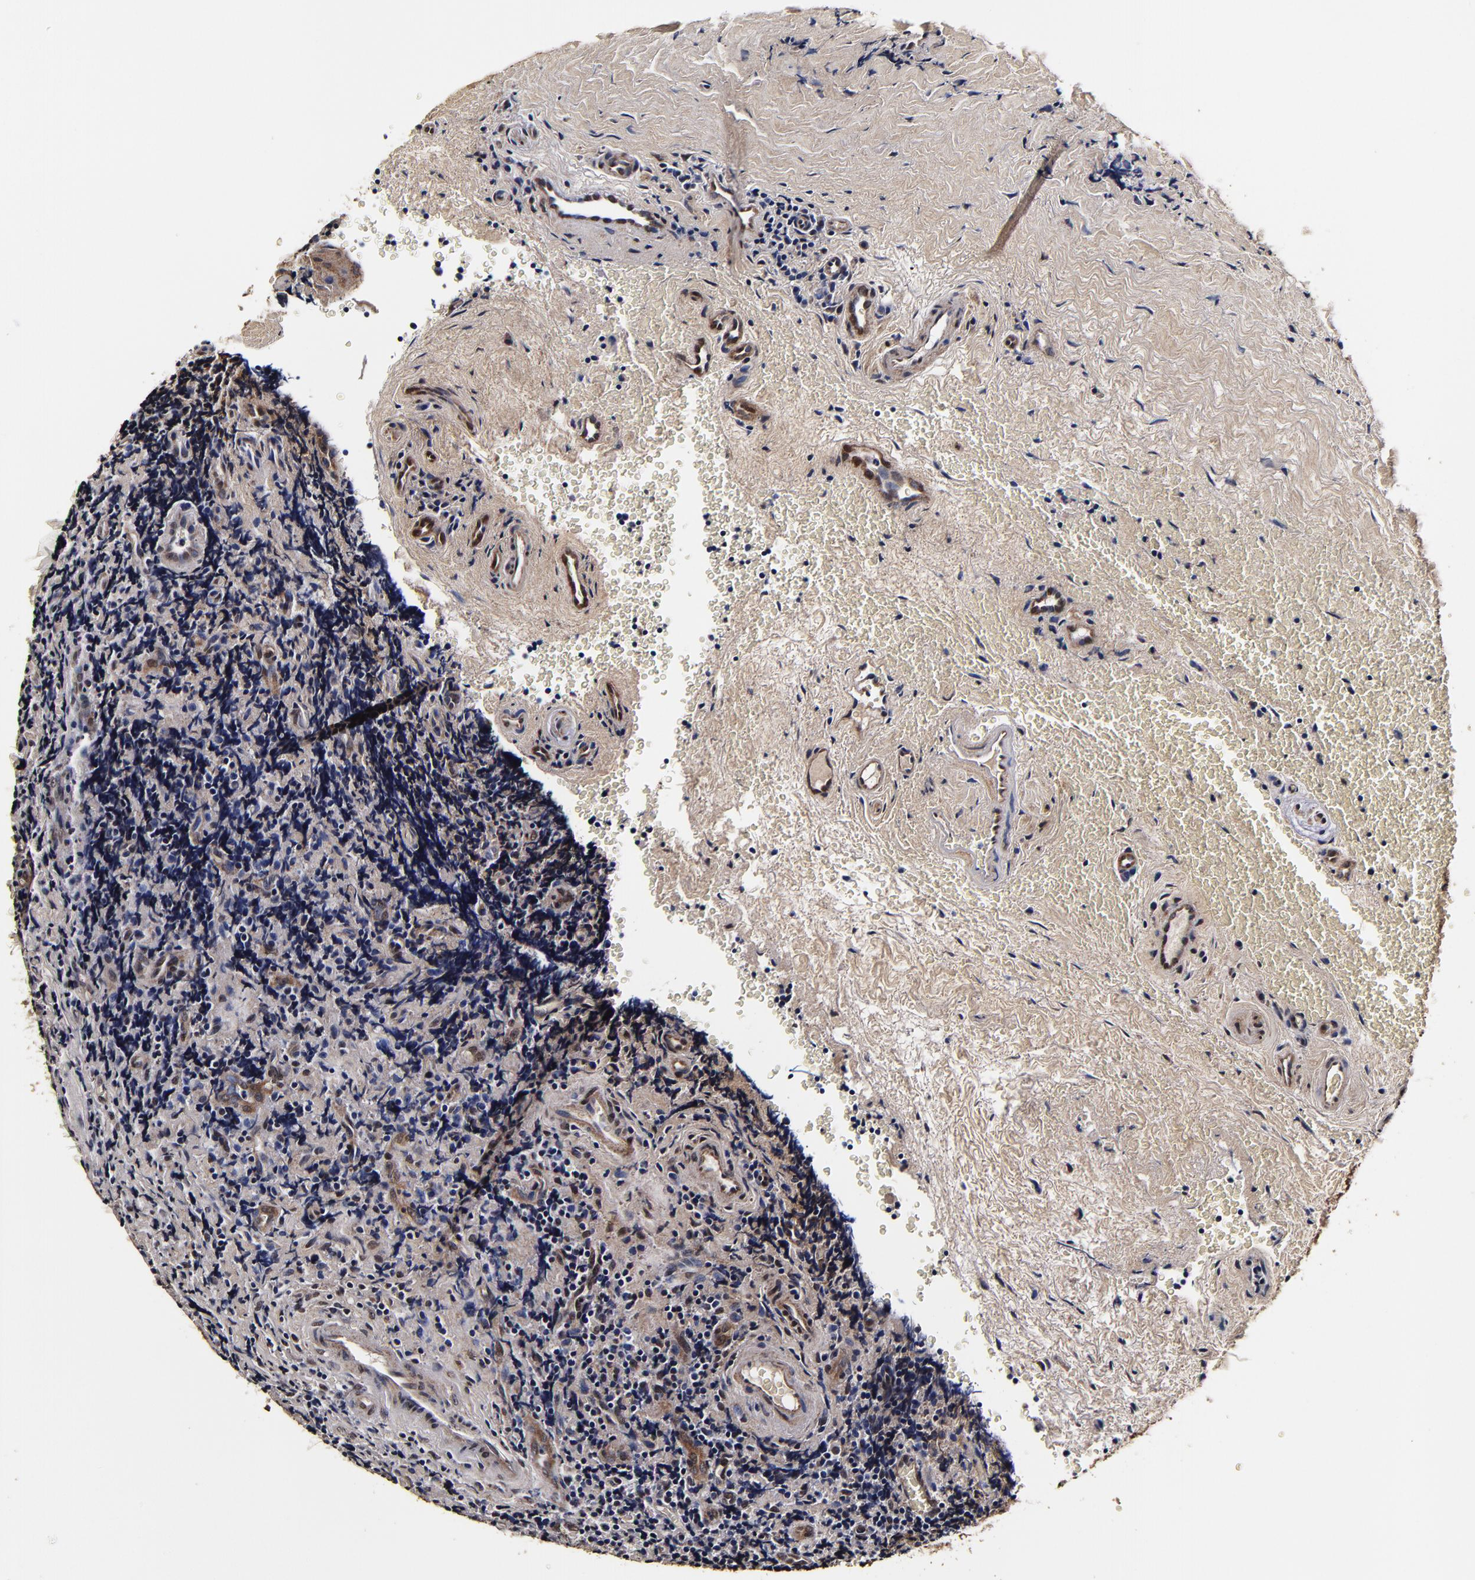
{"staining": {"intensity": "weak", "quantity": ">75%", "location": "cytoplasmic/membranous"}, "tissue": "tonsil", "cell_type": "Germinal center cells", "image_type": "normal", "snomed": [{"axis": "morphology", "description": "Normal tissue, NOS"}, {"axis": "topography", "description": "Tonsil"}], "caption": "High-power microscopy captured an immunohistochemistry (IHC) photomicrograph of normal tonsil, revealing weak cytoplasmic/membranous expression in approximately >75% of germinal center cells.", "gene": "MMP15", "patient": {"sex": "male", "age": 20}}